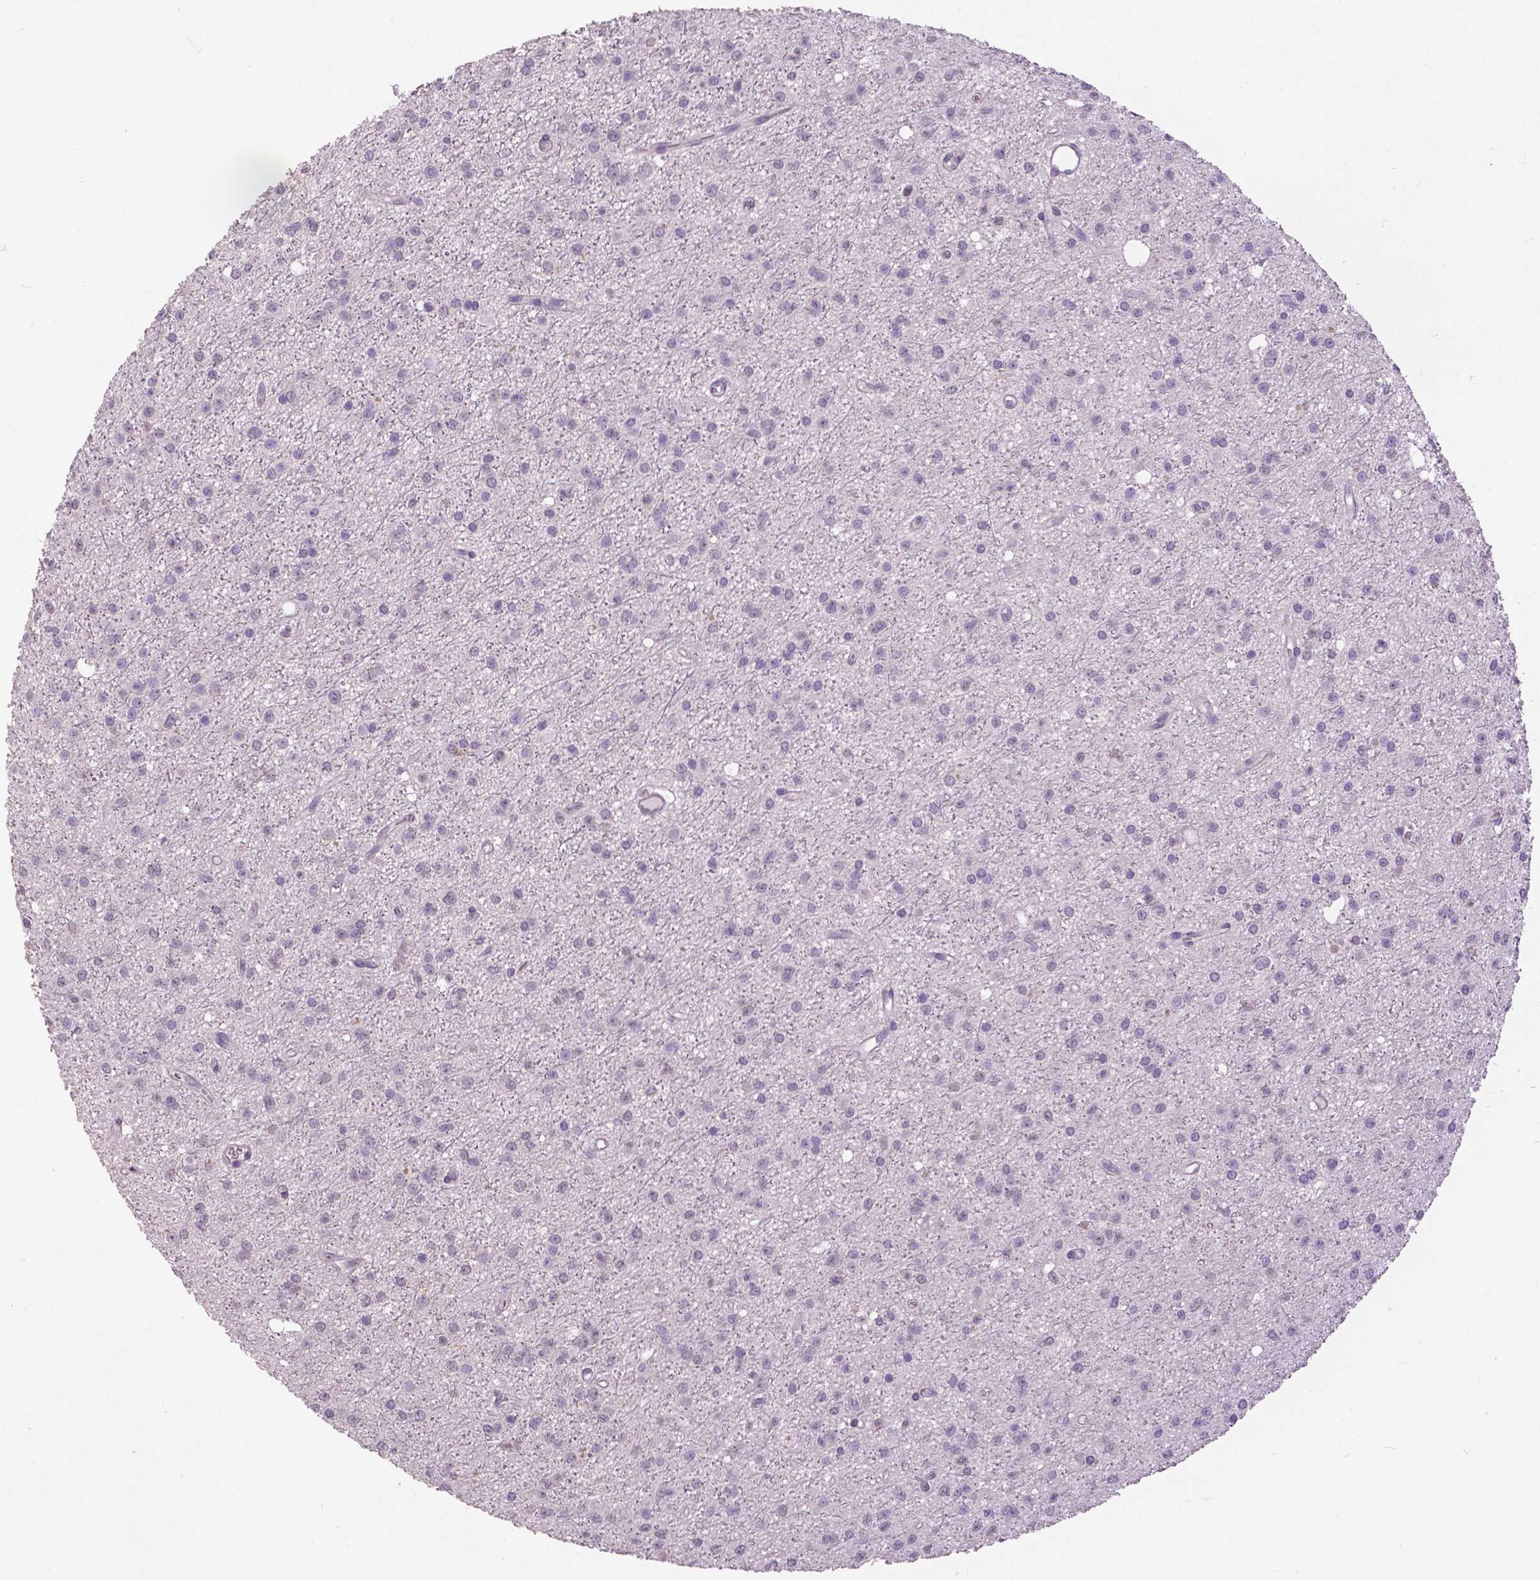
{"staining": {"intensity": "negative", "quantity": "none", "location": "none"}, "tissue": "glioma", "cell_type": "Tumor cells", "image_type": "cancer", "snomed": [{"axis": "morphology", "description": "Glioma, malignant, Low grade"}, {"axis": "topography", "description": "Brain"}], "caption": "This histopathology image is of glioma stained with immunohistochemistry (IHC) to label a protein in brown with the nuclei are counter-stained blue. There is no expression in tumor cells.", "gene": "GRIN2A", "patient": {"sex": "male", "age": 27}}